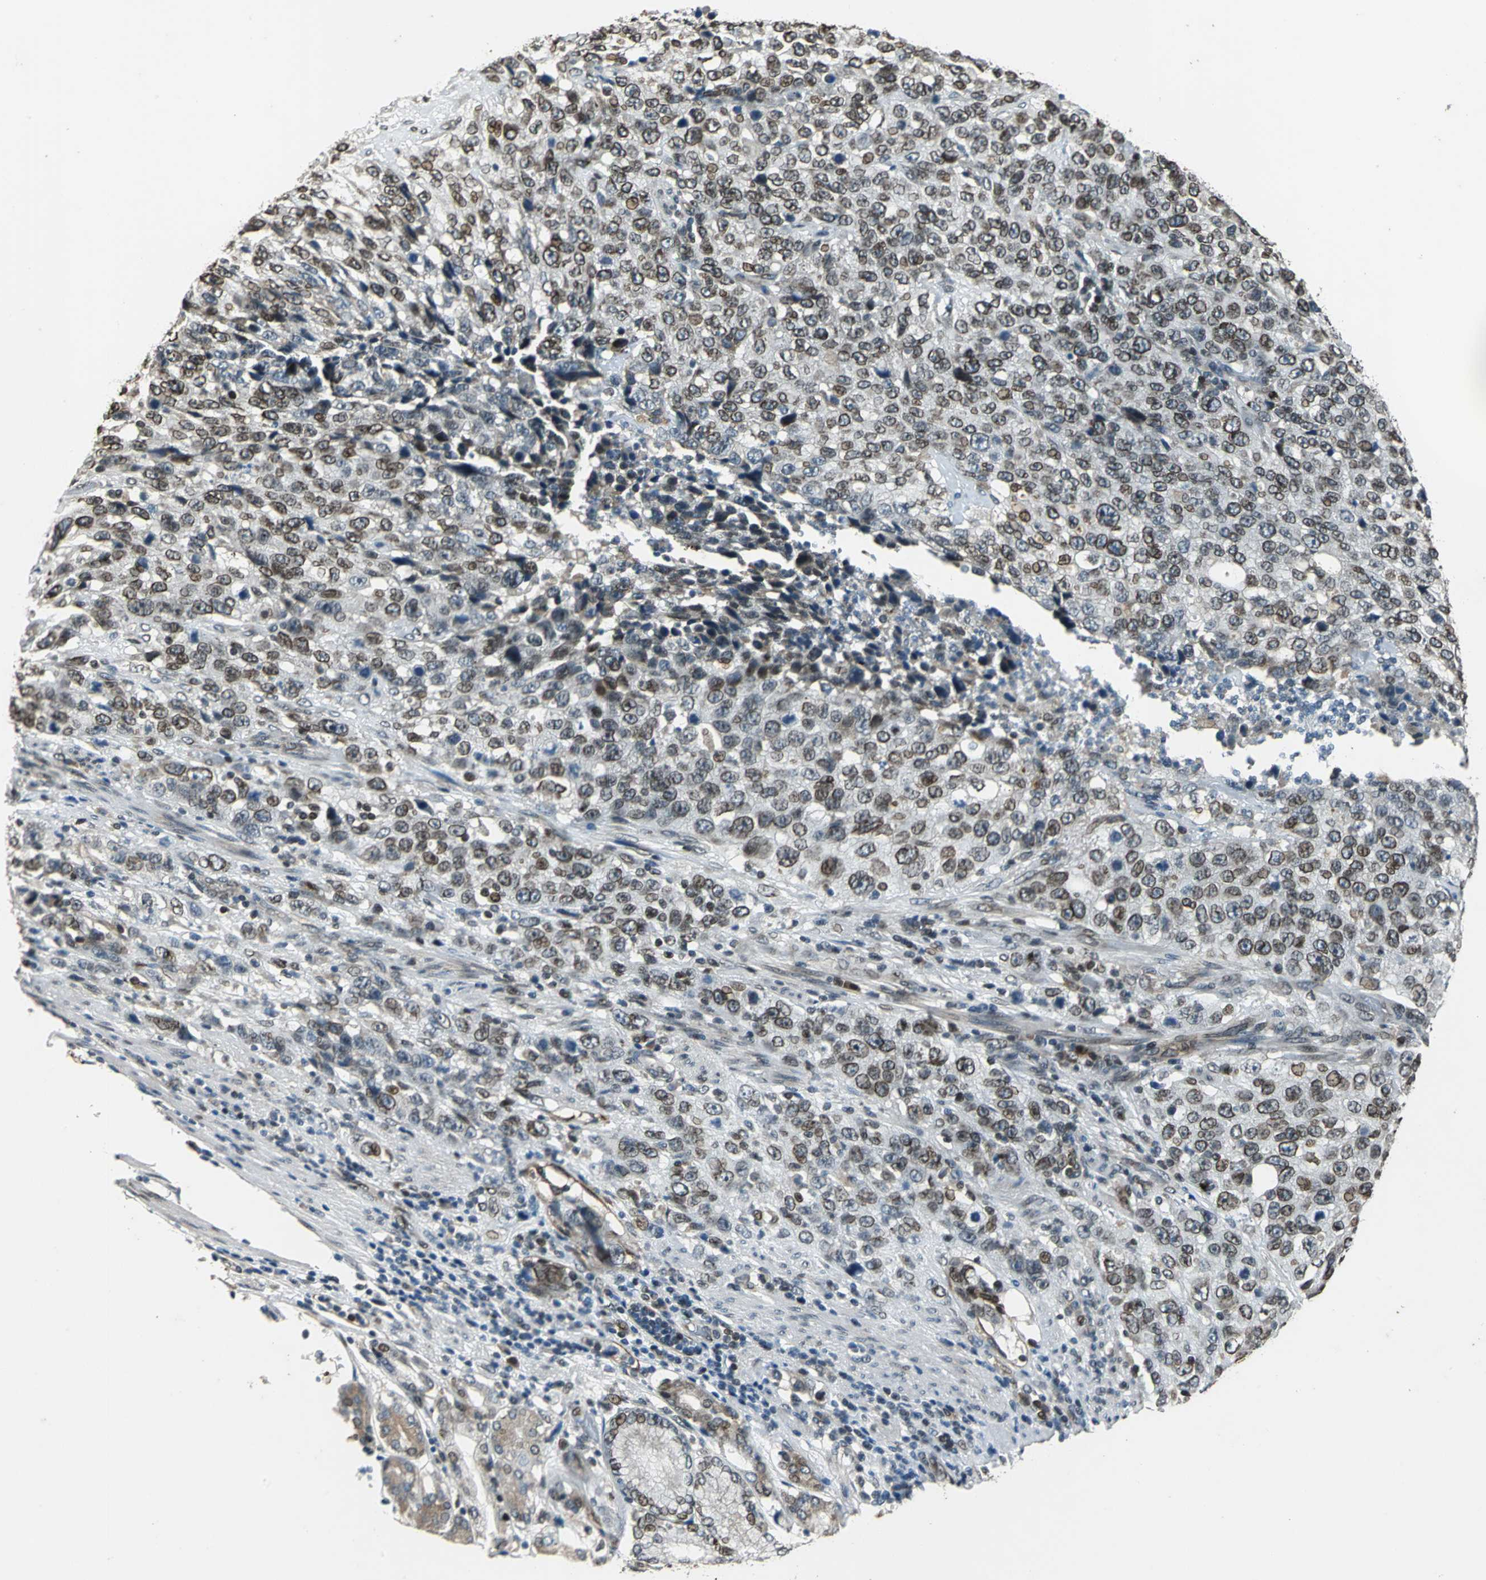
{"staining": {"intensity": "moderate", "quantity": "25%-75%", "location": "cytoplasmic/membranous,nuclear"}, "tissue": "stomach cancer", "cell_type": "Tumor cells", "image_type": "cancer", "snomed": [{"axis": "morphology", "description": "Normal tissue, NOS"}, {"axis": "morphology", "description": "Adenocarcinoma, NOS"}, {"axis": "topography", "description": "Stomach"}], "caption": "A brown stain labels moderate cytoplasmic/membranous and nuclear positivity of a protein in human stomach cancer (adenocarcinoma) tumor cells. (brown staining indicates protein expression, while blue staining denotes nuclei).", "gene": "BRIP1", "patient": {"sex": "male", "age": 48}}